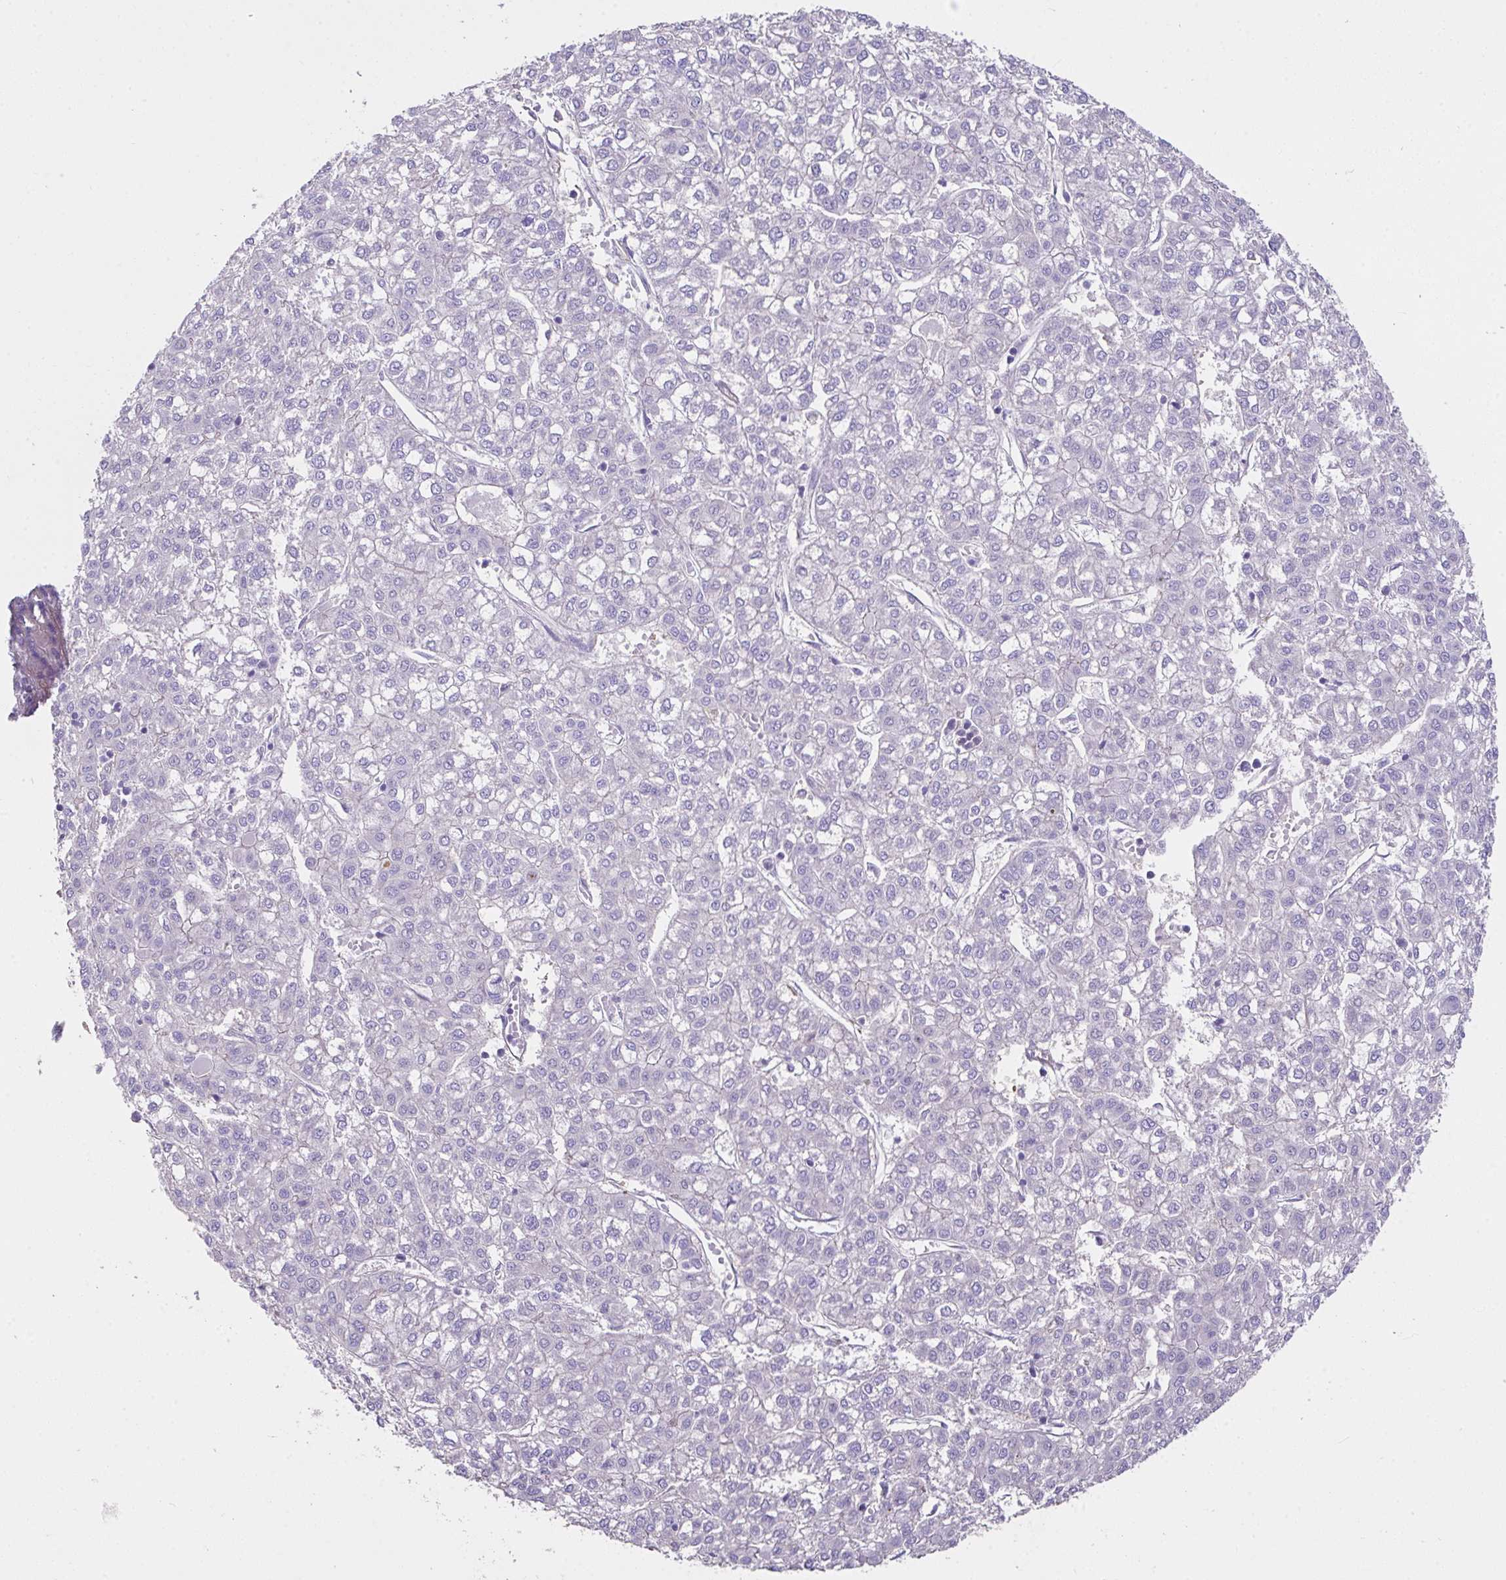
{"staining": {"intensity": "negative", "quantity": "none", "location": "none"}, "tissue": "liver cancer", "cell_type": "Tumor cells", "image_type": "cancer", "snomed": [{"axis": "morphology", "description": "Carcinoma, Hepatocellular, NOS"}, {"axis": "topography", "description": "Liver"}], "caption": "The immunohistochemistry histopathology image has no significant expression in tumor cells of liver cancer tissue.", "gene": "ZNF813", "patient": {"sex": "female", "age": 43}}